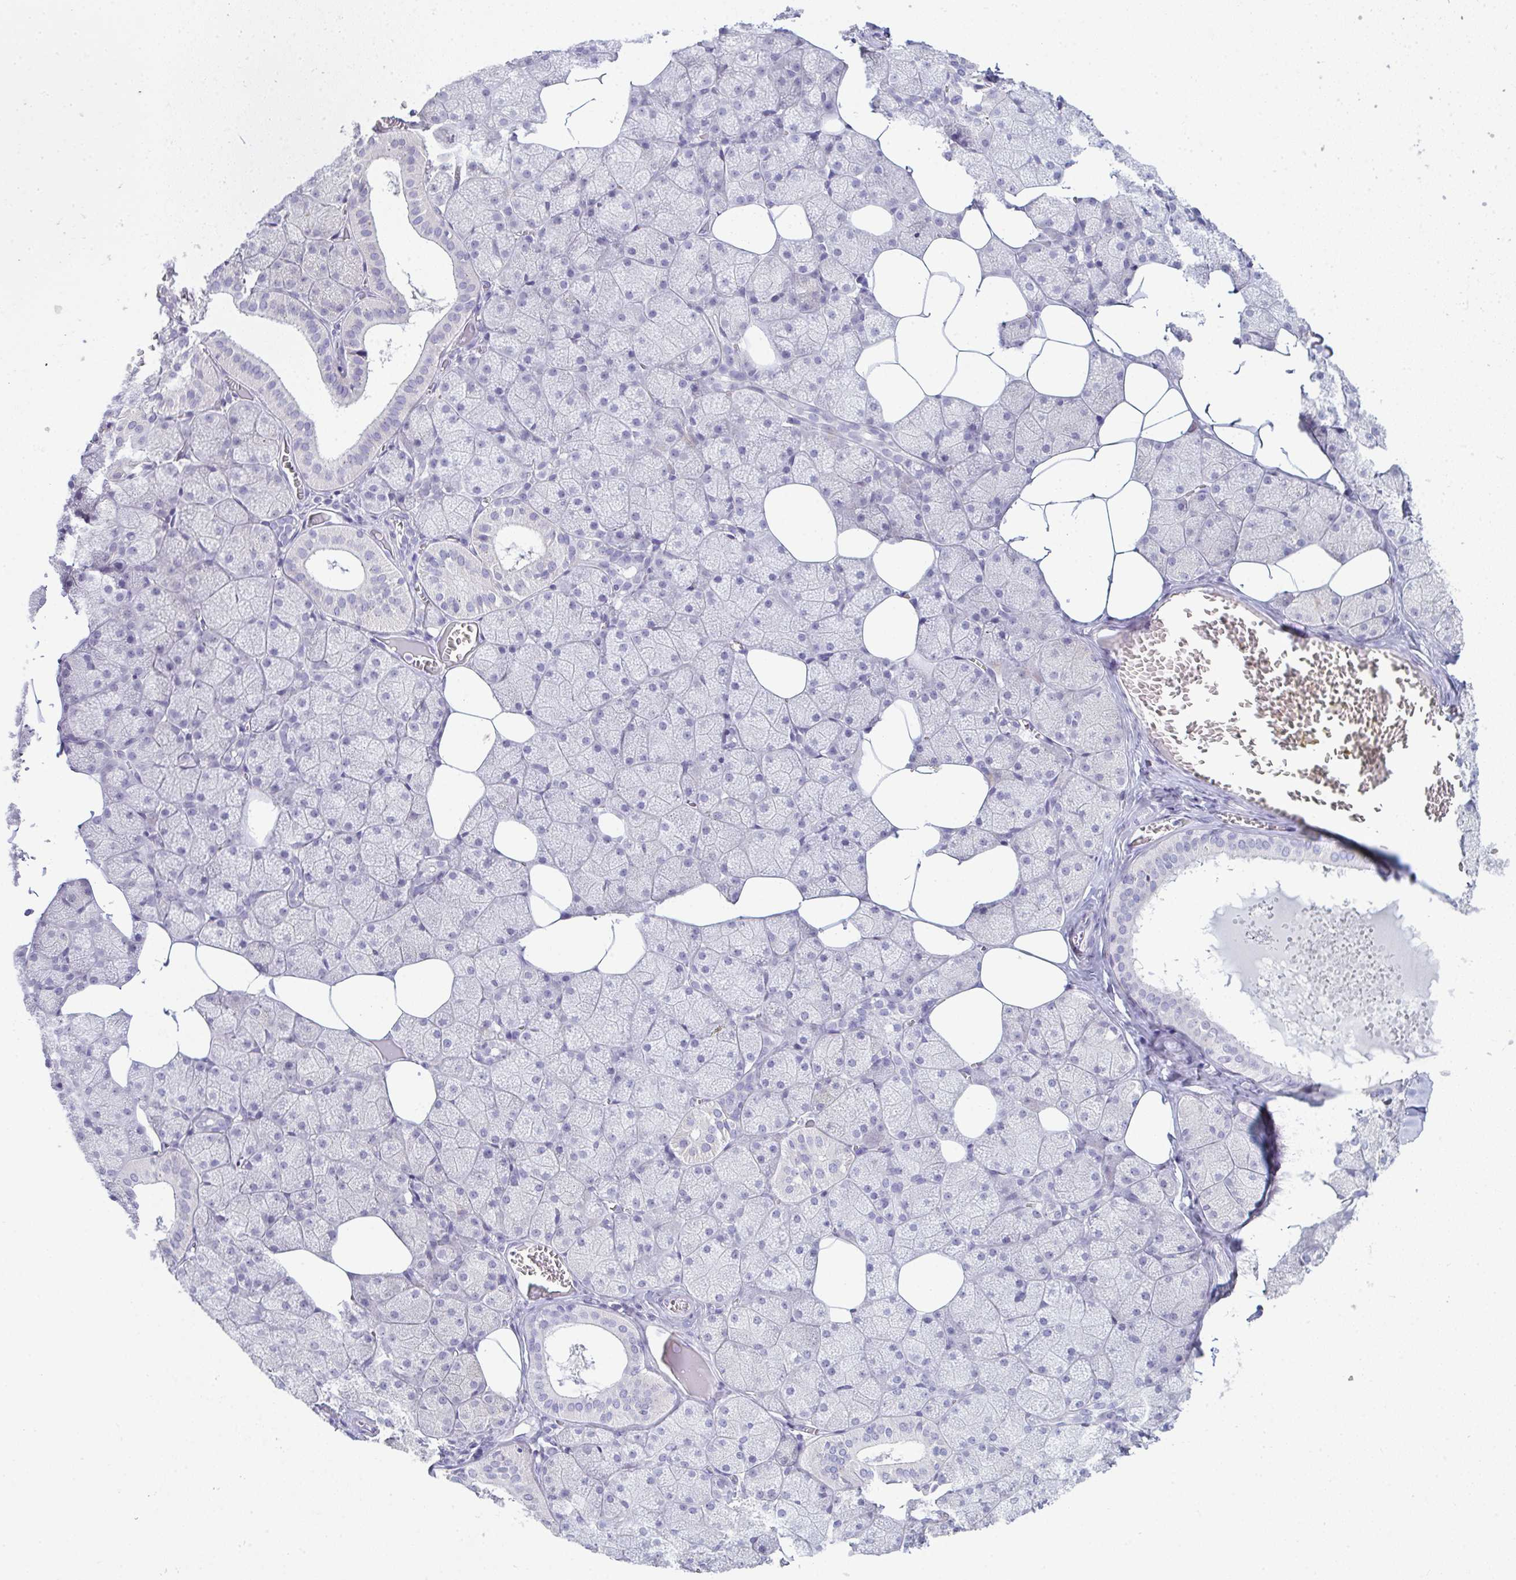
{"staining": {"intensity": "negative", "quantity": "none", "location": "none"}, "tissue": "salivary gland", "cell_type": "Glandular cells", "image_type": "normal", "snomed": [{"axis": "morphology", "description": "Normal tissue, NOS"}, {"axis": "topography", "description": "Salivary gland"}, {"axis": "topography", "description": "Peripheral nerve tissue"}], "caption": "Immunohistochemical staining of benign salivary gland reveals no significant staining in glandular cells. The staining is performed using DAB brown chromogen with nuclei counter-stained in using hematoxylin.", "gene": "ADAM21", "patient": {"sex": "male", "age": 38}}